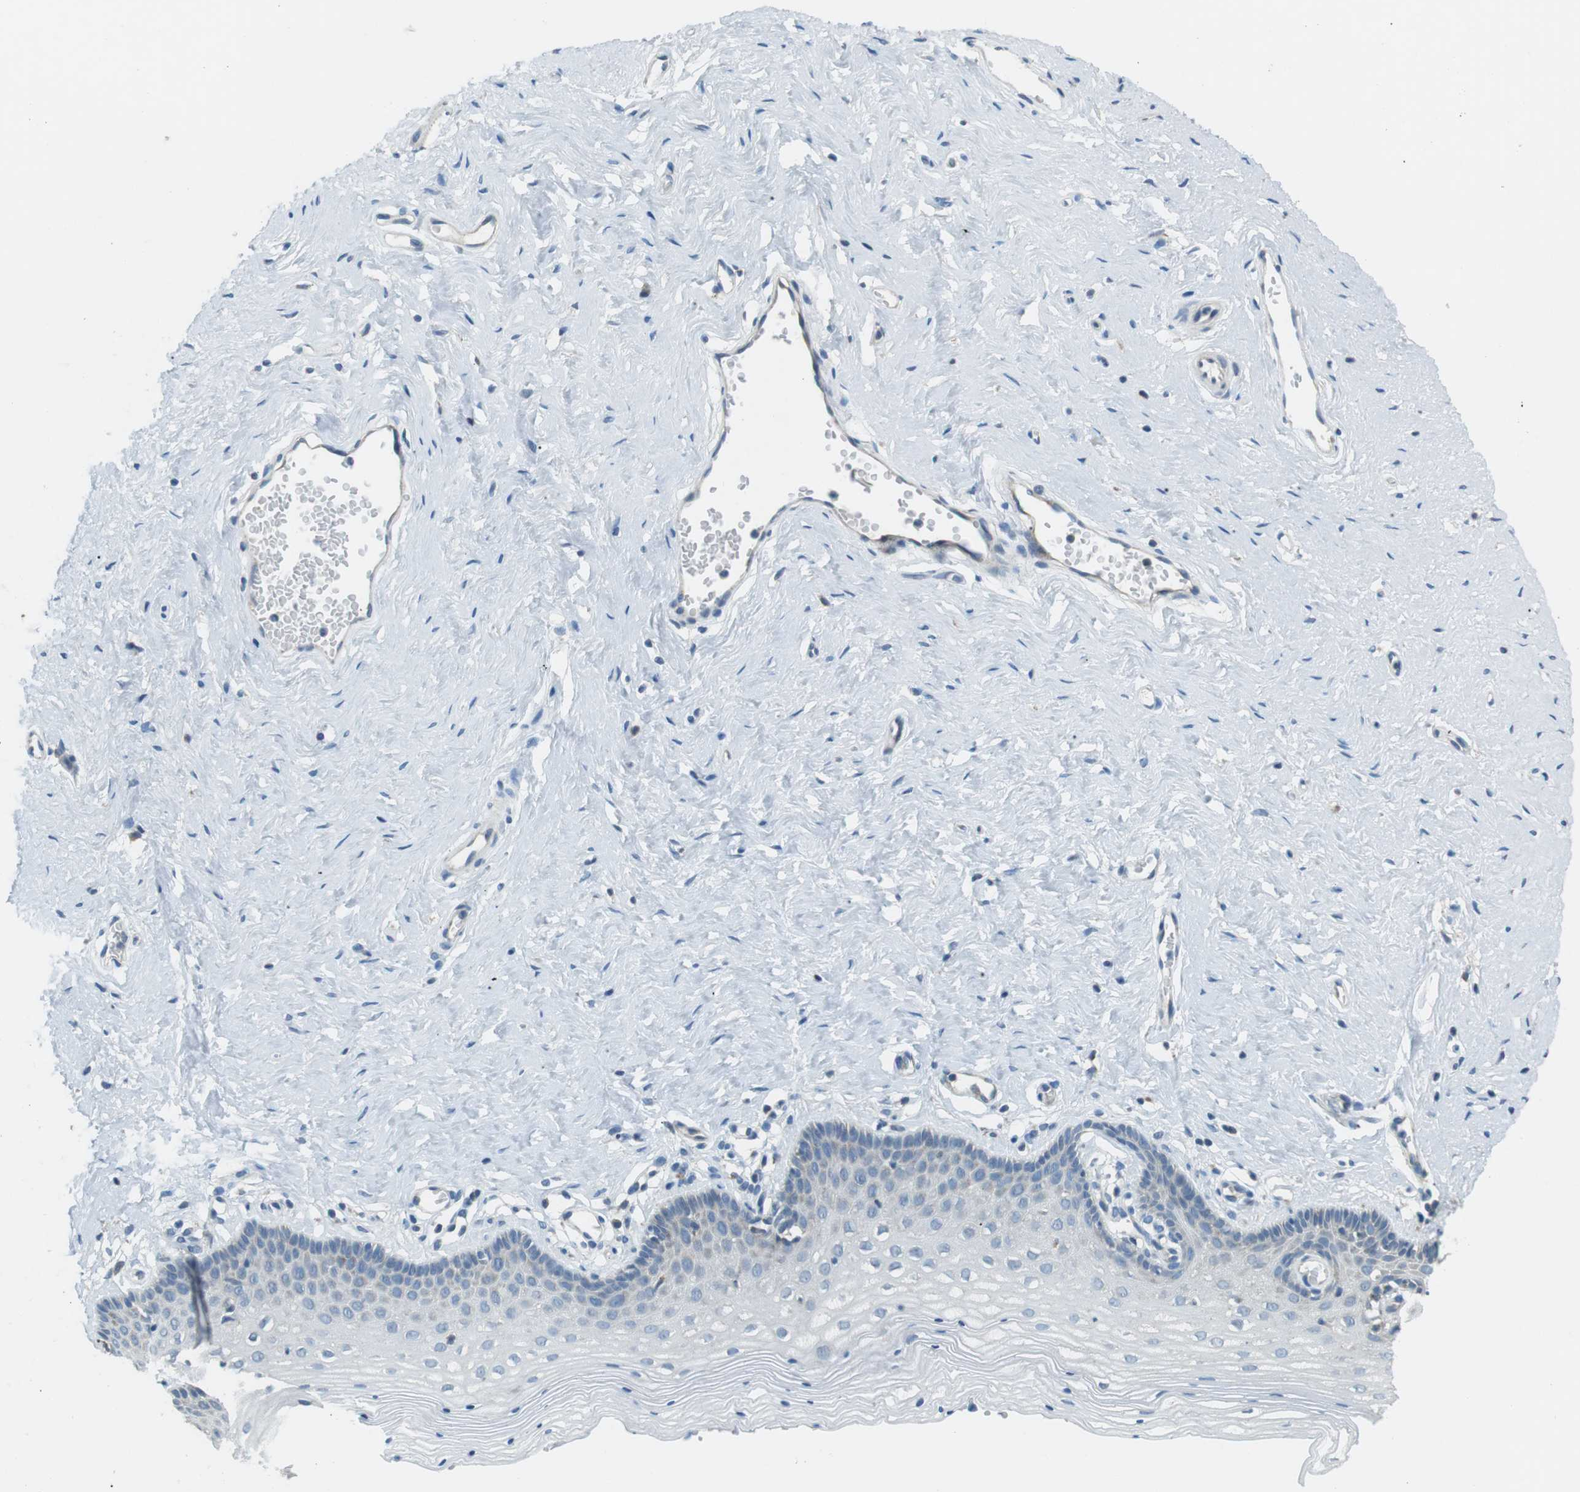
{"staining": {"intensity": "negative", "quantity": "none", "location": "none"}, "tissue": "vagina", "cell_type": "Squamous epithelial cells", "image_type": "normal", "snomed": [{"axis": "morphology", "description": "Normal tissue, NOS"}, {"axis": "topography", "description": "Vagina"}], "caption": "The image displays no staining of squamous epithelial cells in normal vagina. The staining is performed using DAB (3,3'-diaminobenzidine) brown chromogen with nuclei counter-stained in using hematoxylin.", "gene": "BACE1", "patient": {"sex": "female", "age": 32}}